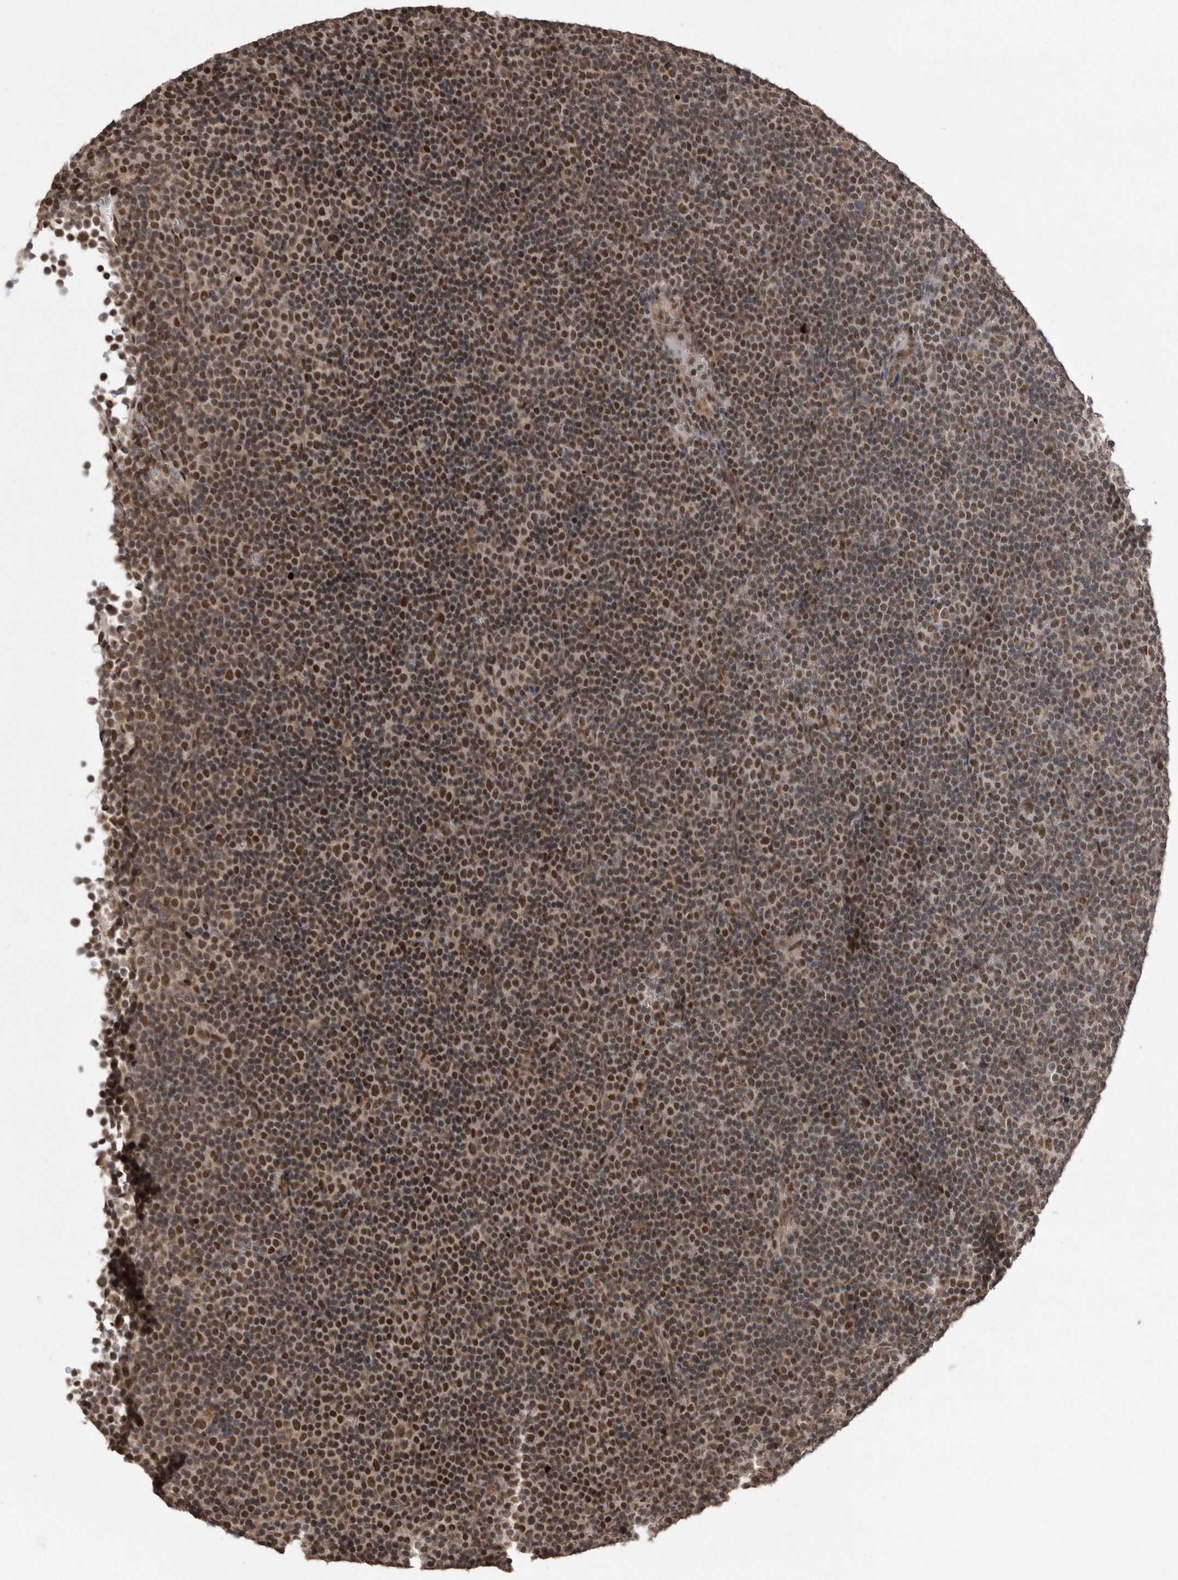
{"staining": {"intensity": "moderate", "quantity": ">75%", "location": "nuclear"}, "tissue": "lymphoma", "cell_type": "Tumor cells", "image_type": "cancer", "snomed": [{"axis": "morphology", "description": "Malignant lymphoma, non-Hodgkin's type, Low grade"}, {"axis": "topography", "description": "Lymph node"}], "caption": "Immunohistochemical staining of human lymphoma shows medium levels of moderate nuclear positivity in approximately >75% of tumor cells.", "gene": "TDRD3", "patient": {"sex": "female", "age": 67}}